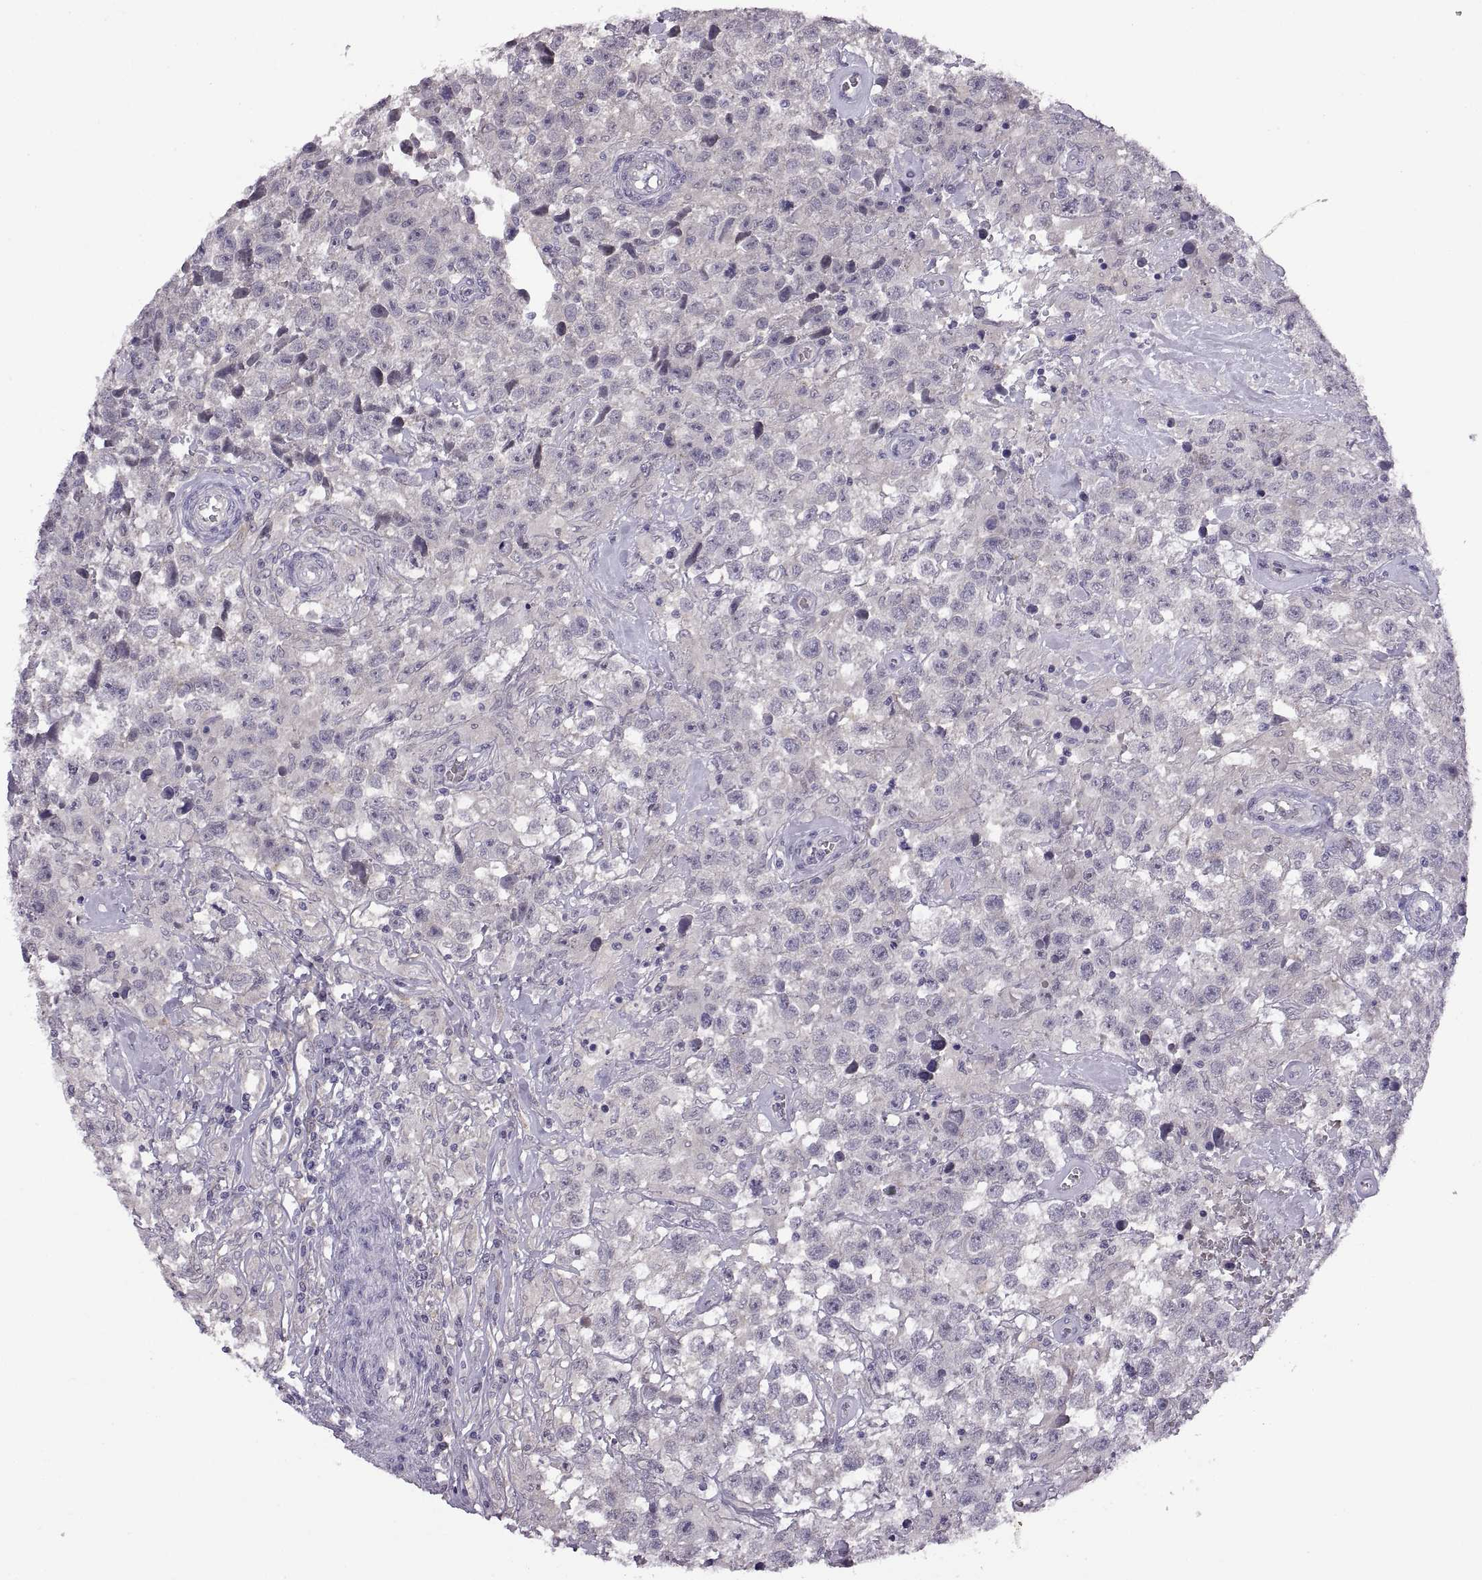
{"staining": {"intensity": "negative", "quantity": "none", "location": "none"}, "tissue": "testis cancer", "cell_type": "Tumor cells", "image_type": "cancer", "snomed": [{"axis": "morphology", "description": "Seminoma, NOS"}, {"axis": "topography", "description": "Testis"}], "caption": "The photomicrograph displays no staining of tumor cells in testis cancer.", "gene": "MEIOC", "patient": {"sex": "male", "age": 43}}